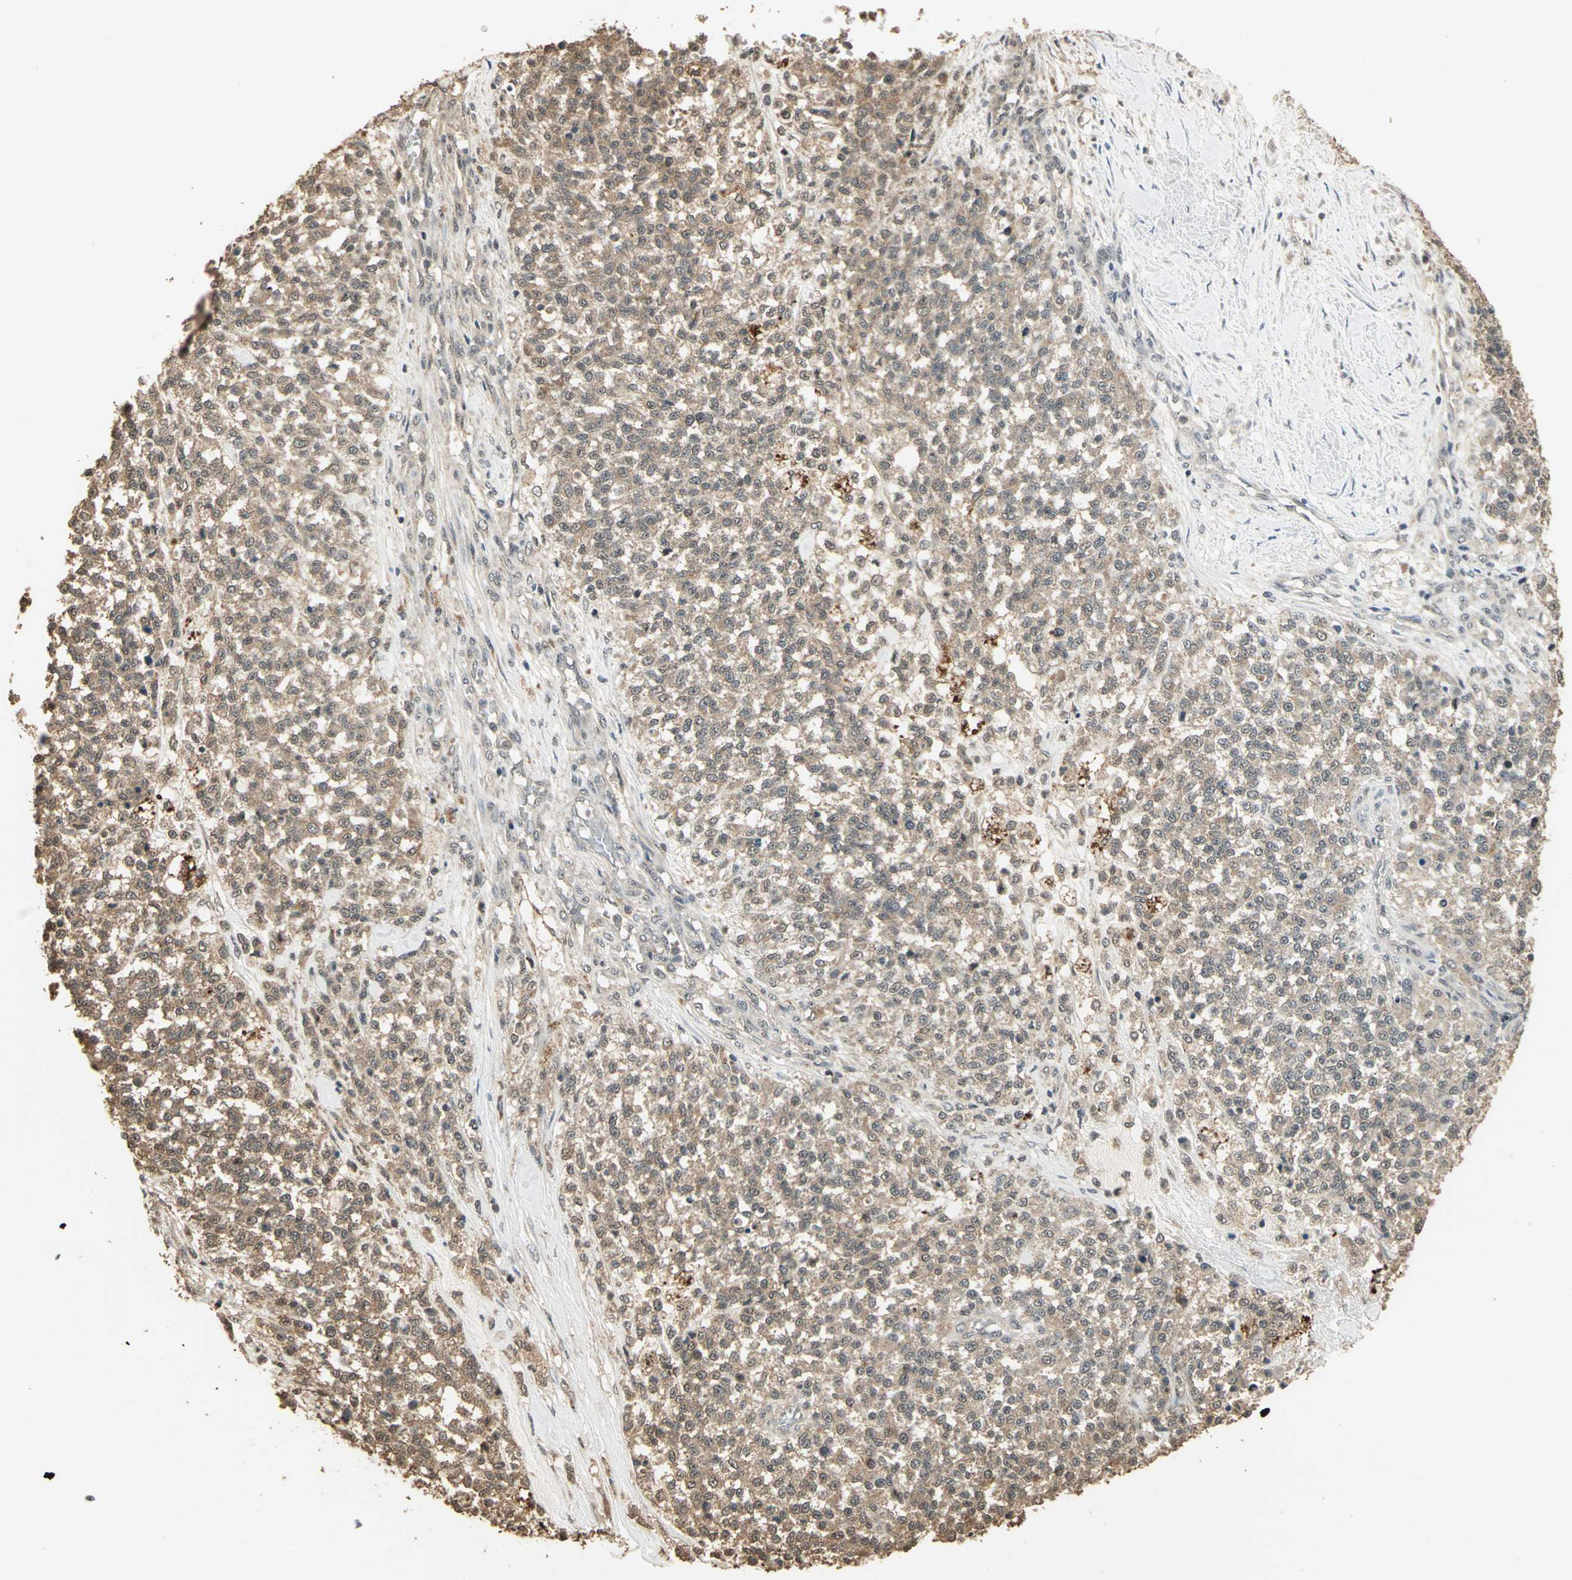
{"staining": {"intensity": "weak", "quantity": ">75%", "location": "cytoplasmic/membranous"}, "tissue": "testis cancer", "cell_type": "Tumor cells", "image_type": "cancer", "snomed": [{"axis": "morphology", "description": "Seminoma, NOS"}, {"axis": "topography", "description": "Testis"}], "caption": "A brown stain labels weak cytoplasmic/membranous positivity of a protein in human testis seminoma tumor cells. (Brightfield microscopy of DAB IHC at high magnification).", "gene": "UCHL5", "patient": {"sex": "male", "age": 59}}